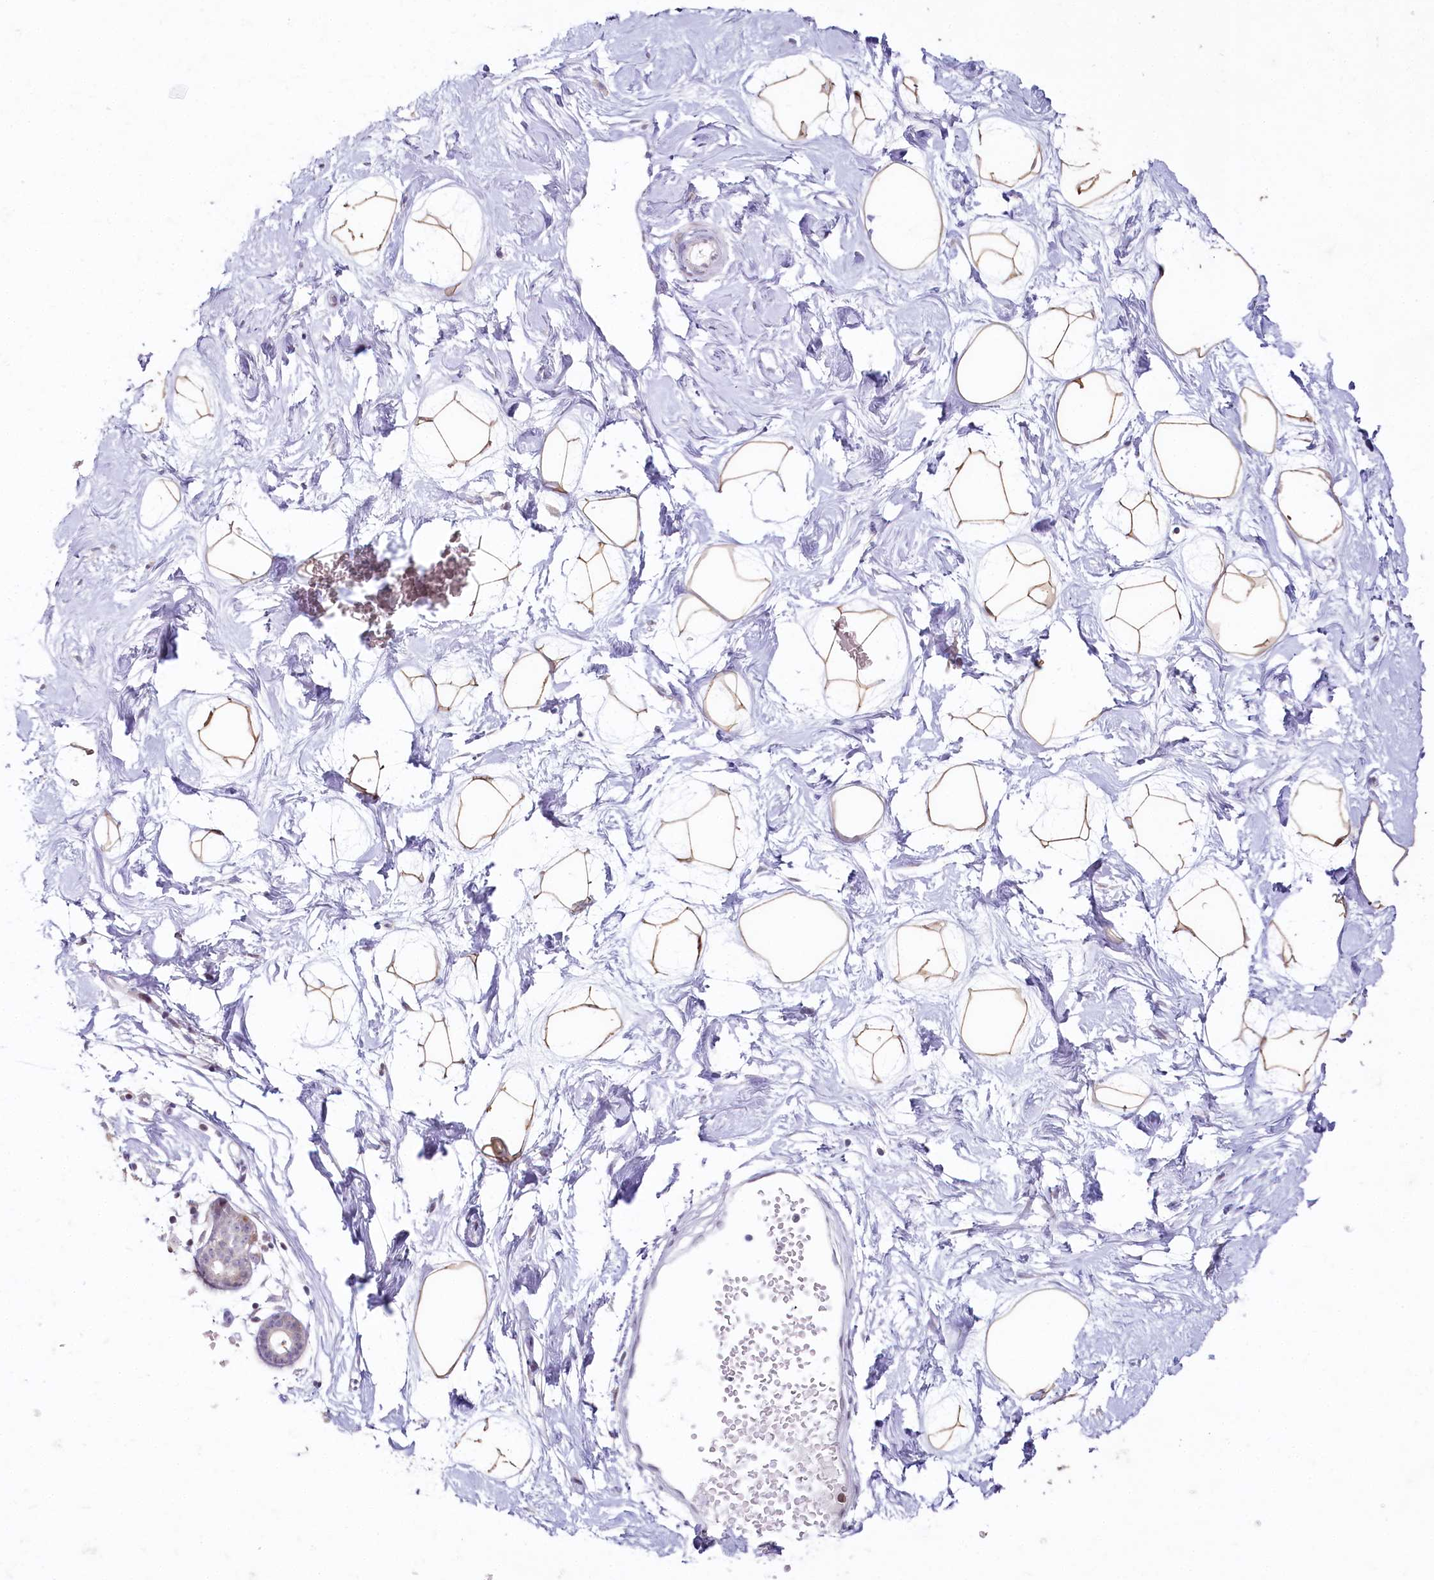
{"staining": {"intensity": "moderate", "quantity": ">75%", "location": "cytoplasmic/membranous"}, "tissue": "breast", "cell_type": "Adipocytes", "image_type": "normal", "snomed": [{"axis": "morphology", "description": "Normal tissue, NOS"}, {"axis": "morphology", "description": "Adenoma, NOS"}, {"axis": "topography", "description": "Breast"}], "caption": "Benign breast exhibits moderate cytoplasmic/membranous expression in about >75% of adipocytes, visualized by immunohistochemistry. (Brightfield microscopy of DAB IHC at high magnification).", "gene": "HPD", "patient": {"sex": "female", "age": 23}}